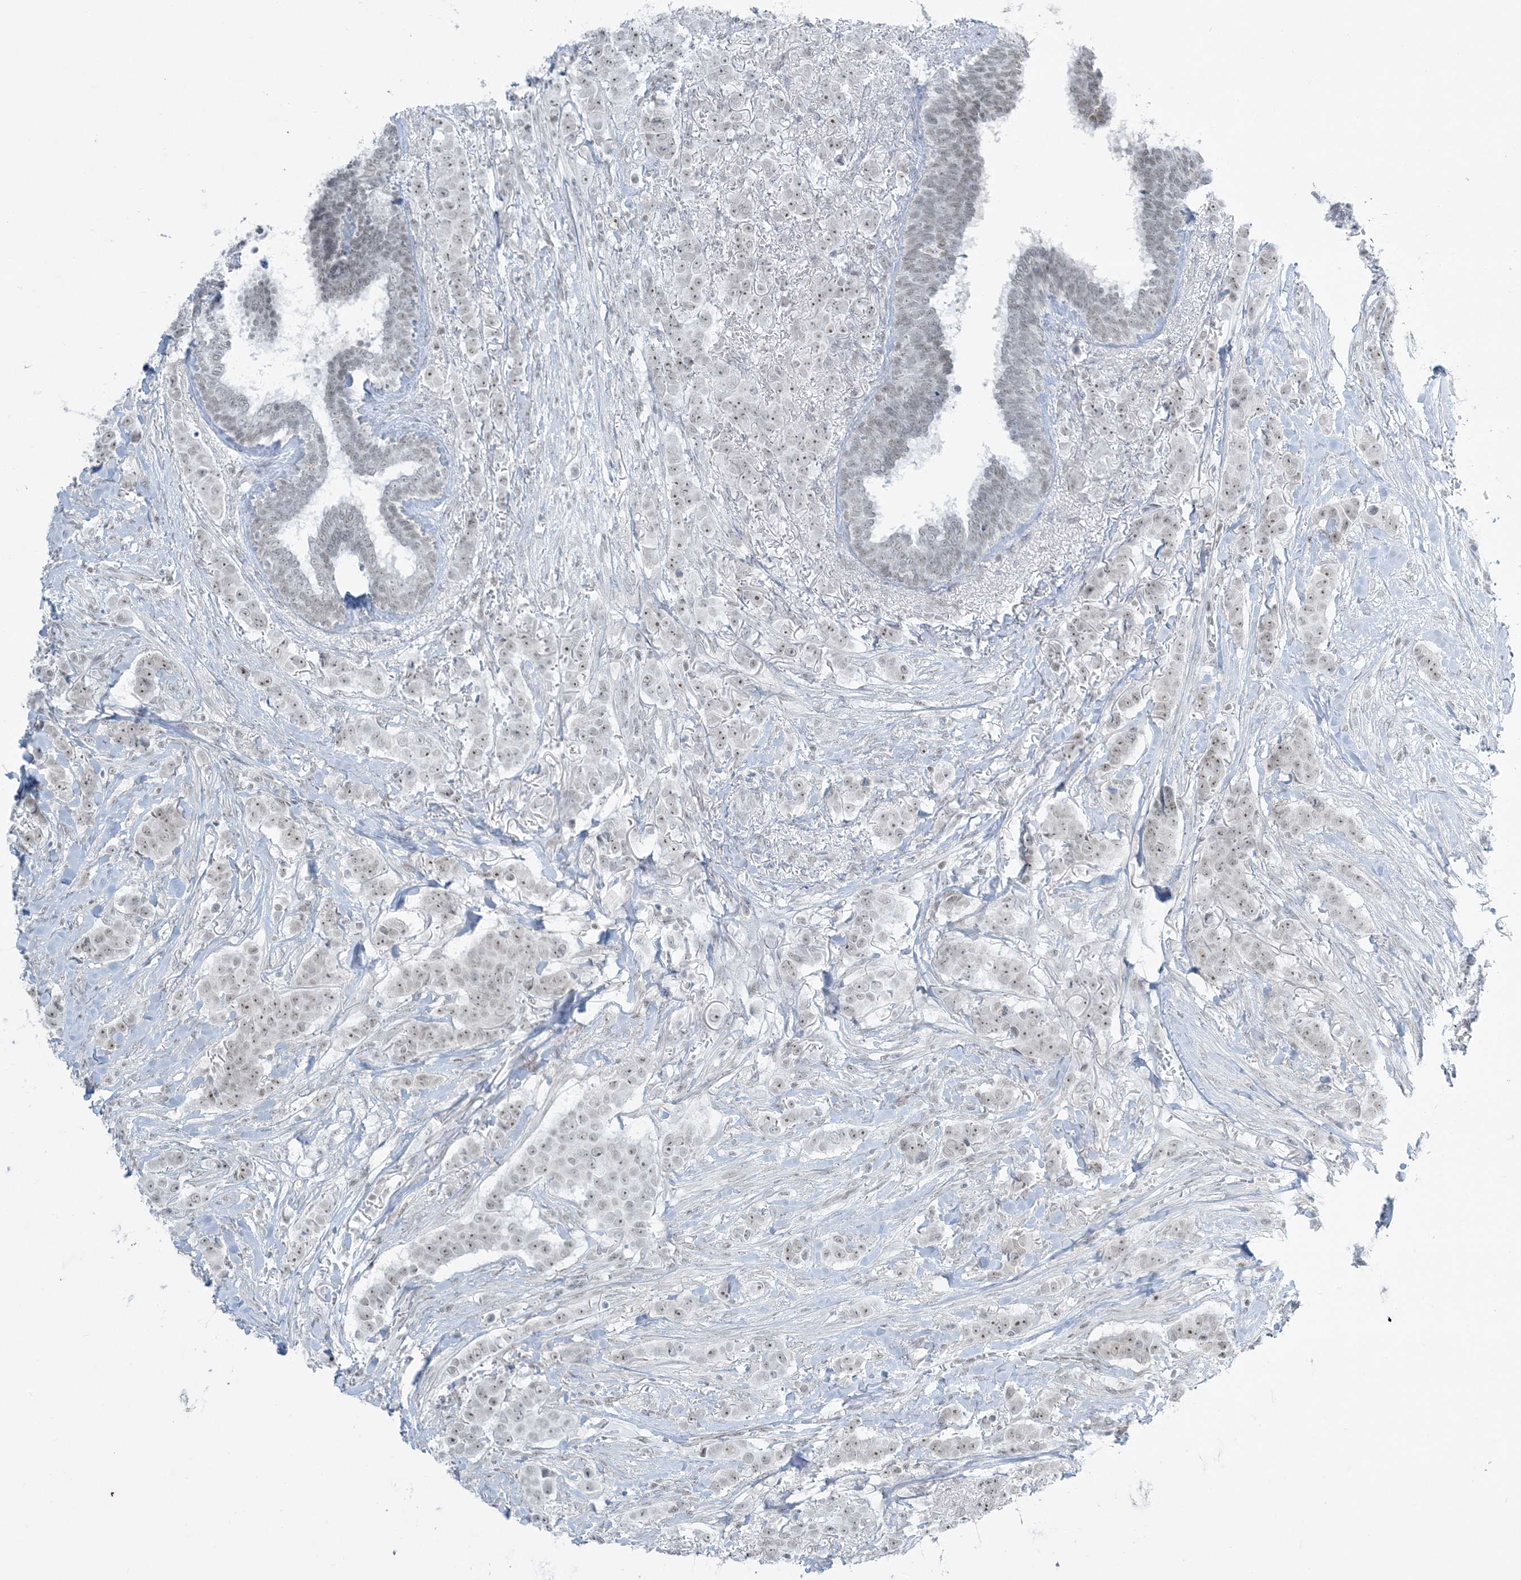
{"staining": {"intensity": "weak", "quantity": "25%-75%", "location": "nuclear"}, "tissue": "breast cancer", "cell_type": "Tumor cells", "image_type": "cancer", "snomed": [{"axis": "morphology", "description": "Duct carcinoma"}, {"axis": "topography", "description": "Breast"}], "caption": "Immunohistochemistry (IHC) of human breast cancer exhibits low levels of weak nuclear staining in approximately 25%-75% of tumor cells. (Stains: DAB in brown, nuclei in blue, Microscopy: brightfield microscopy at high magnification).", "gene": "ZNF787", "patient": {"sex": "female", "age": 40}}